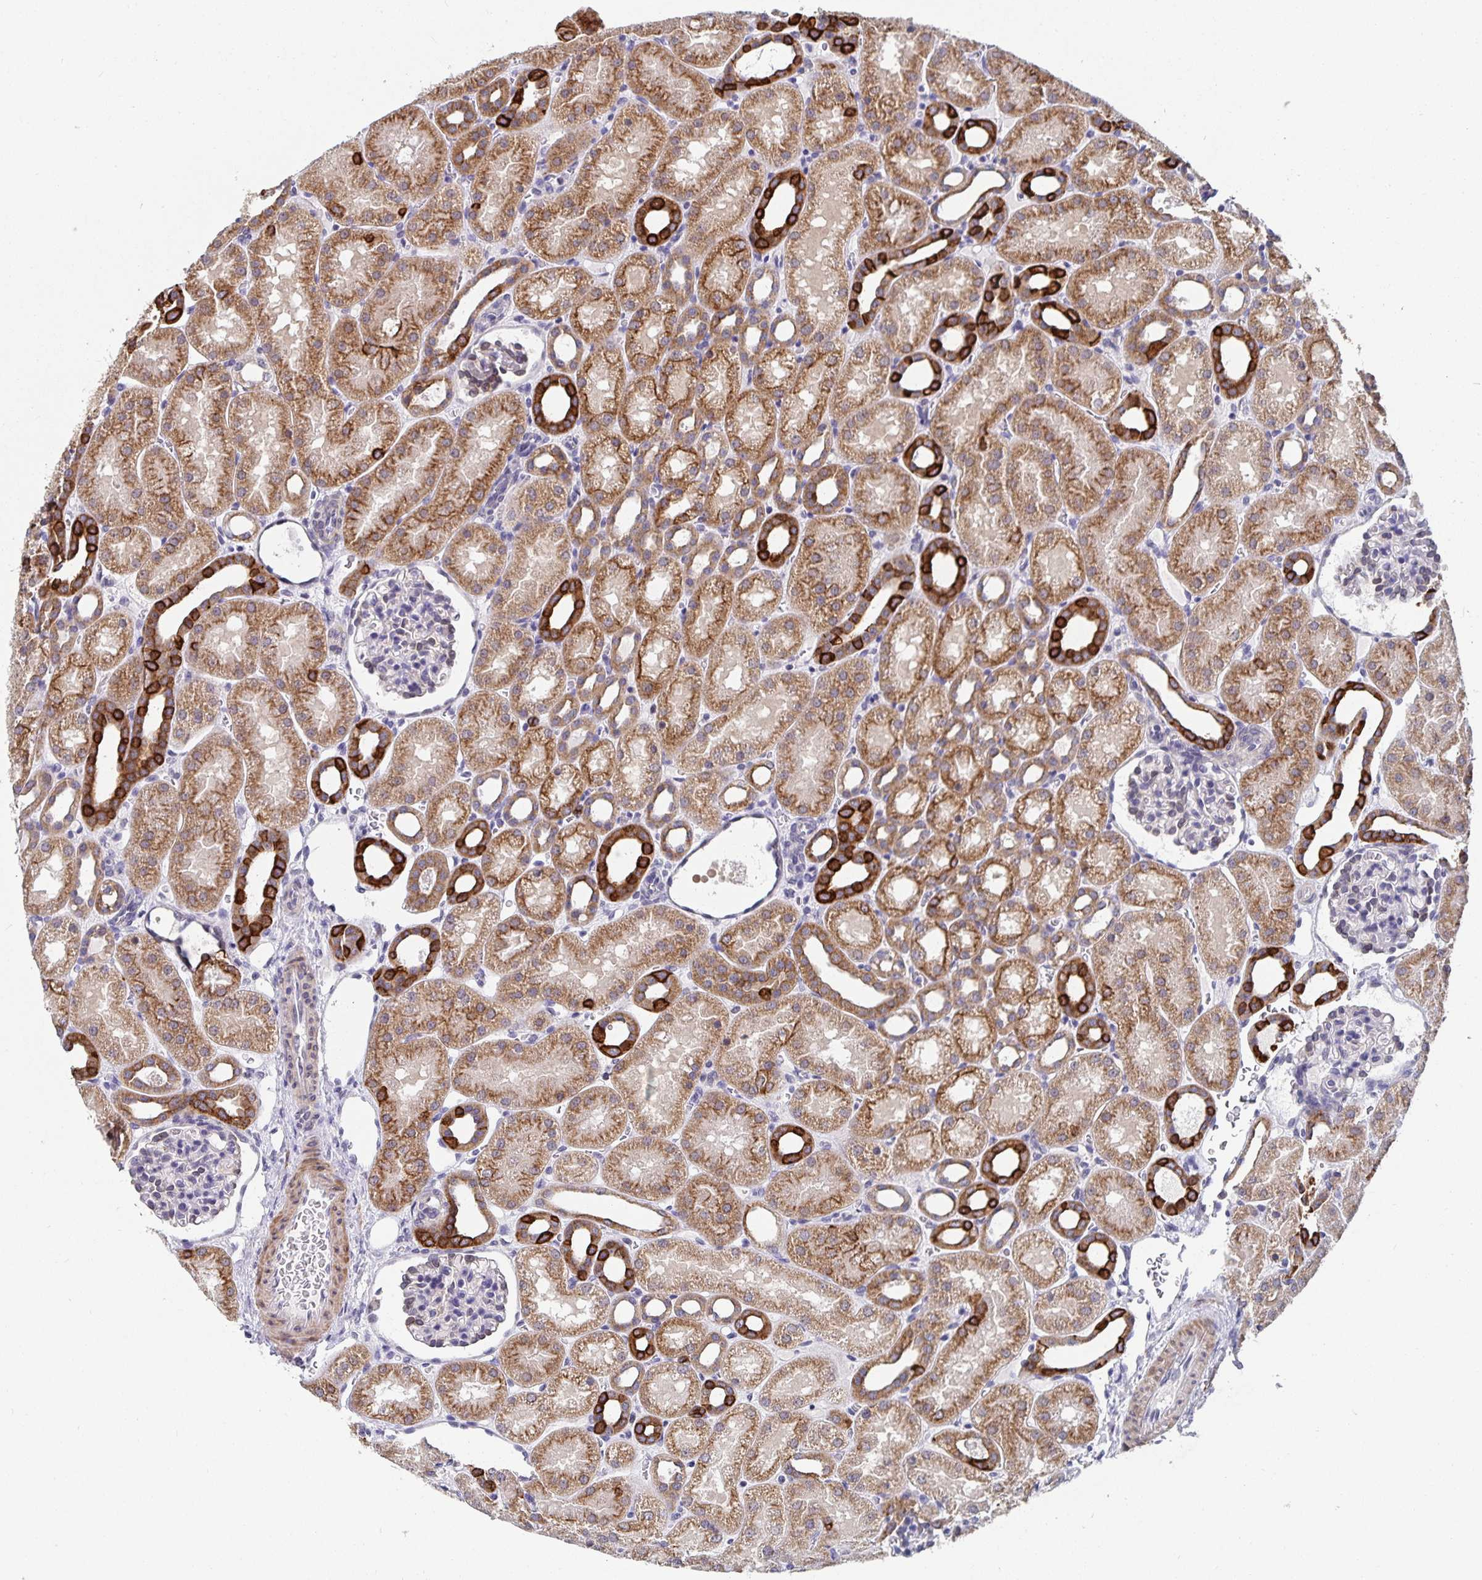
{"staining": {"intensity": "weak", "quantity": "<25%", "location": "cytoplasmic/membranous"}, "tissue": "kidney", "cell_type": "Cells in glomeruli", "image_type": "normal", "snomed": [{"axis": "morphology", "description": "Normal tissue, NOS"}, {"axis": "topography", "description": "Kidney"}], "caption": "Protein analysis of normal kidney exhibits no significant positivity in cells in glomeruli. Nuclei are stained in blue.", "gene": "ZIK1", "patient": {"sex": "male", "age": 2}}